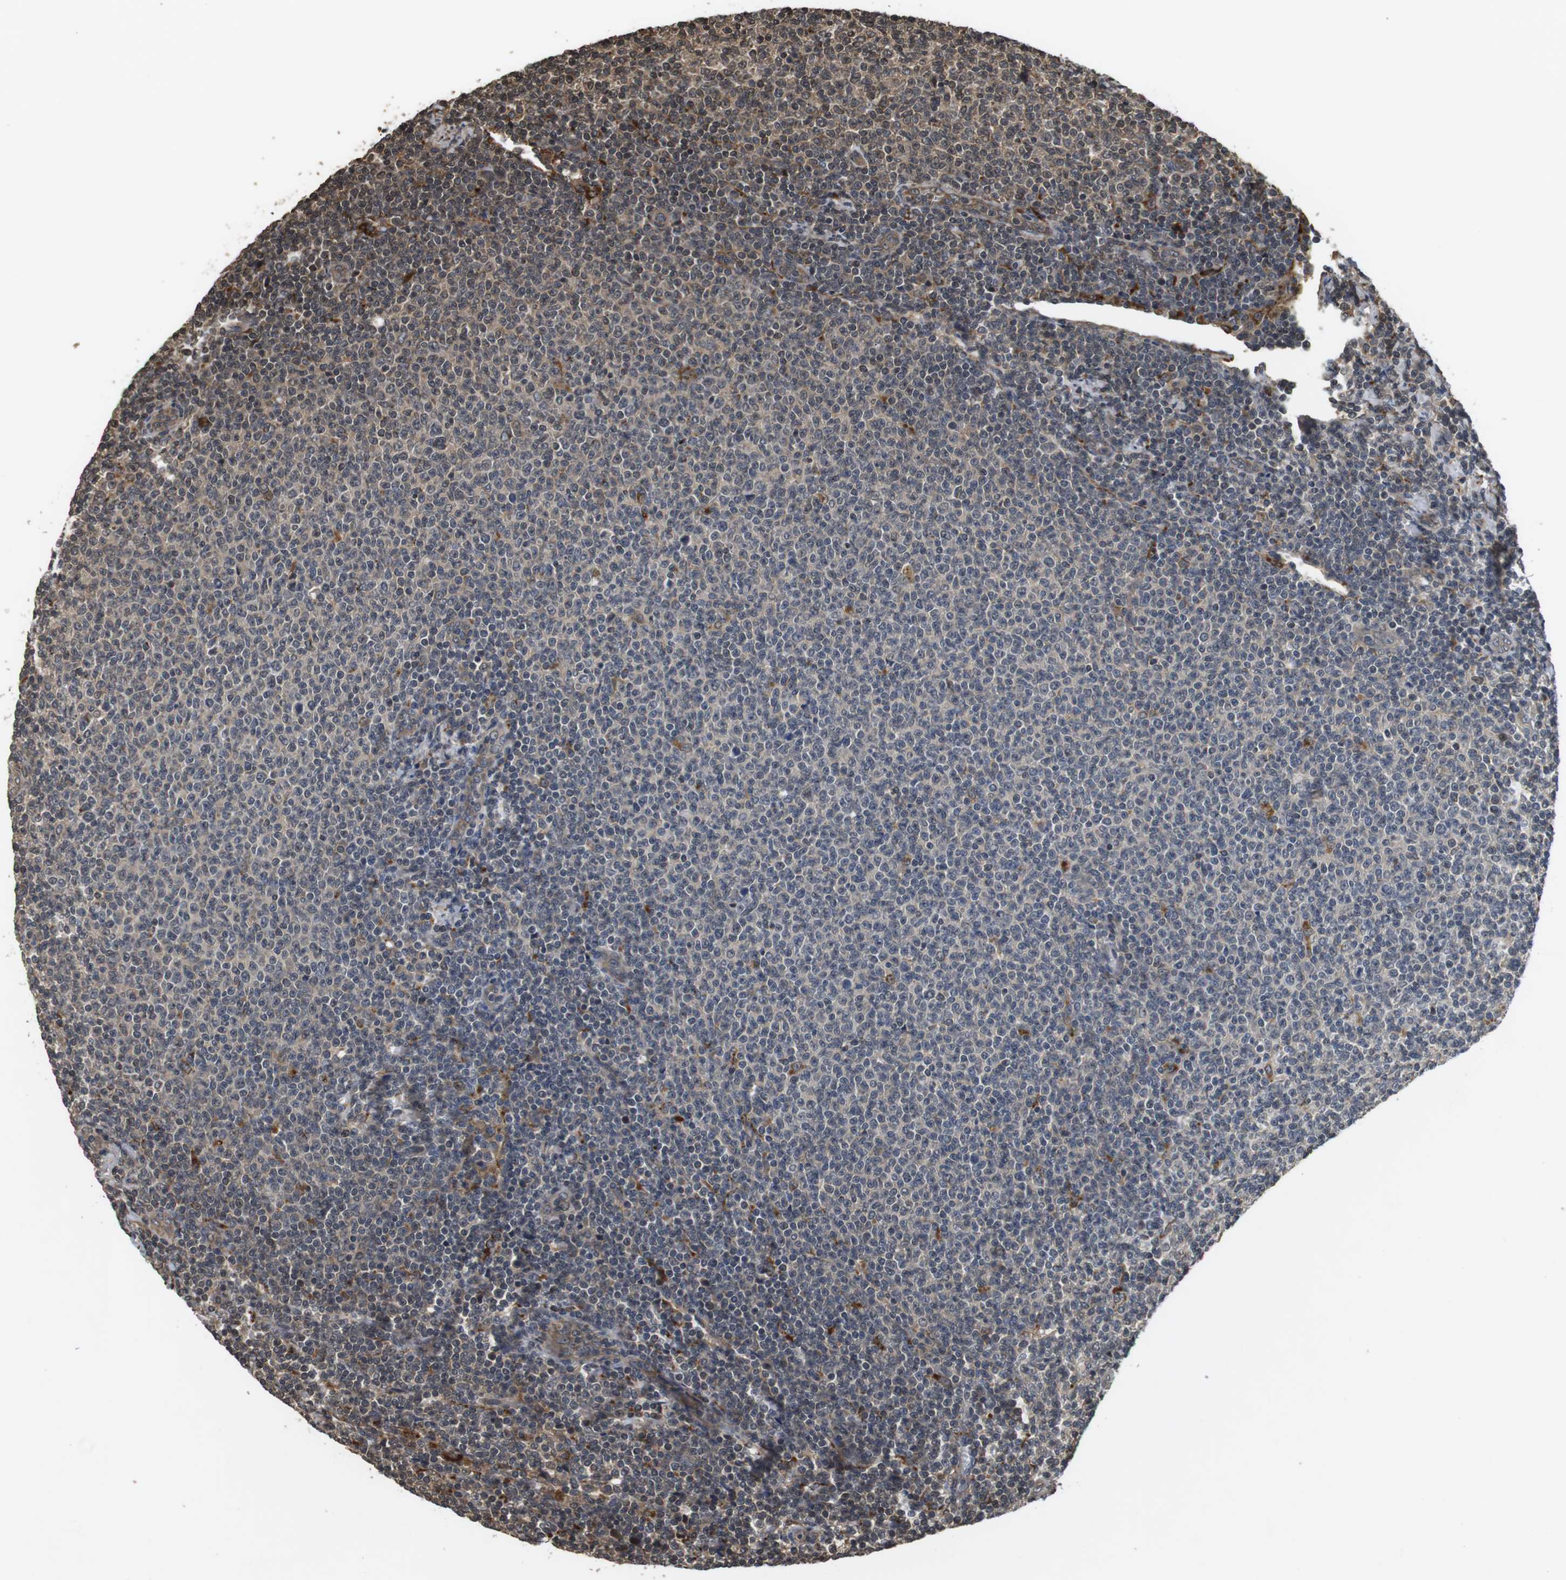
{"staining": {"intensity": "weak", "quantity": "<25%", "location": "nuclear"}, "tissue": "lymphoma", "cell_type": "Tumor cells", "image_type": "cancer", "snomed": [{"axis": "morphology", "description": "Malignant lymphoma, non-Hodgkin's type, Low grade"}, {"axis": "topography", "description": "Lymph node"}], "caption": "Human low-grade malignant lymphoma, non-Hodgkin's type stained for a protein using immunohistochemistry (IHC) shows no expression in tumor cells.", "gene": "FZD10", "patient": {"sex": "male", "age": 66}}